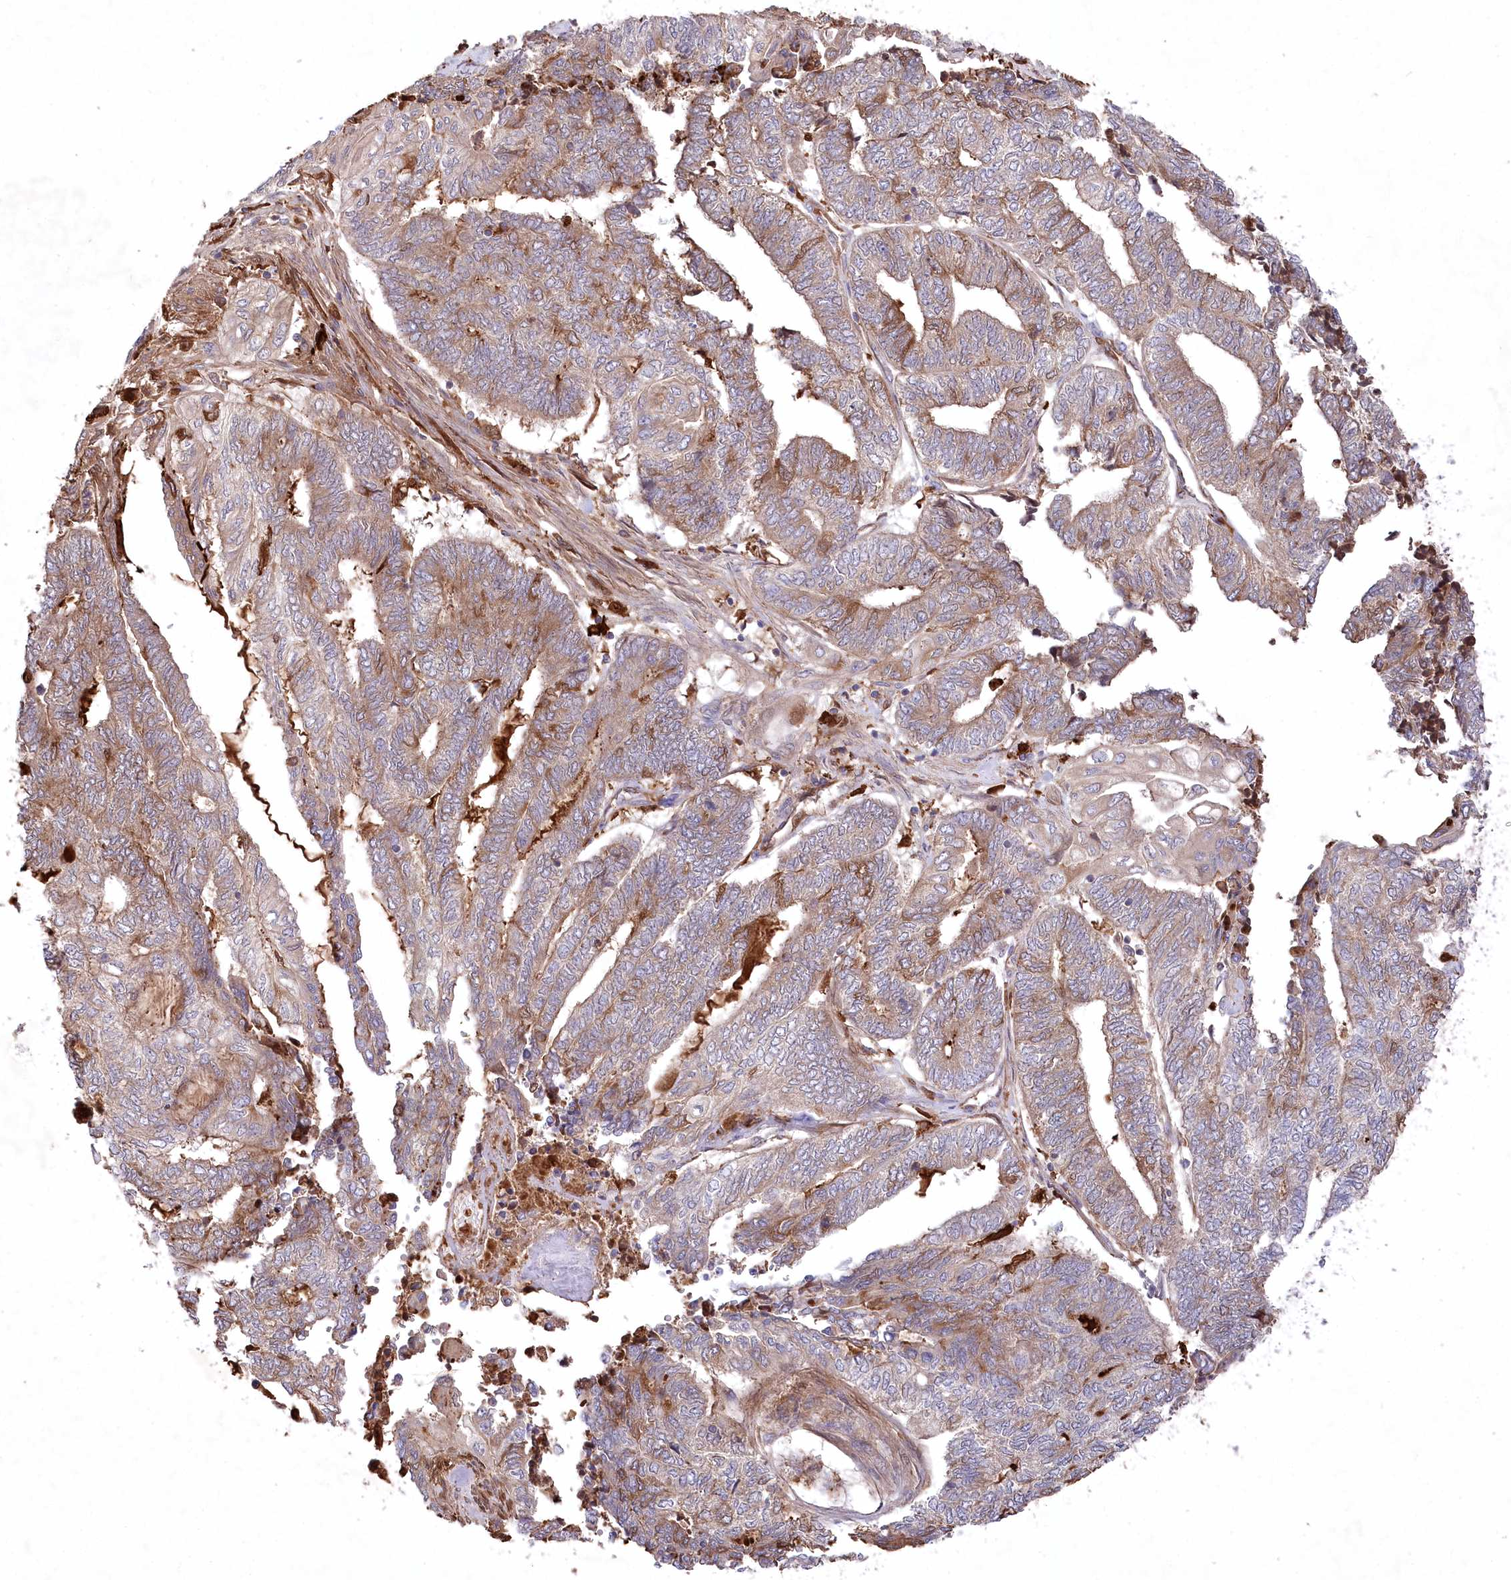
{"staining": {"intensity": "moderate", "quantity": "25%-75%", "location": "cytoplasmic/membranous"}, "tissue": "endometrial cancer", "cell_type": "Tumor cells", "image_type": "cancer", "snomed": [{"axis": "morphology", "description": "Adenocarcinoma, NOS"}, {"axis": "topography", "description": "Uterus"}, {"axis": "topography", "description": "Endometrium"}], "caption": "Protein analysis of endometrial adenocarcinoma tissue reveals moderate cytoplasmic/membranous staining in approximately 25%-75% of tumor cells.", "gene": "PPP1R21", "patient": {"sex": "female", "age": 70}}